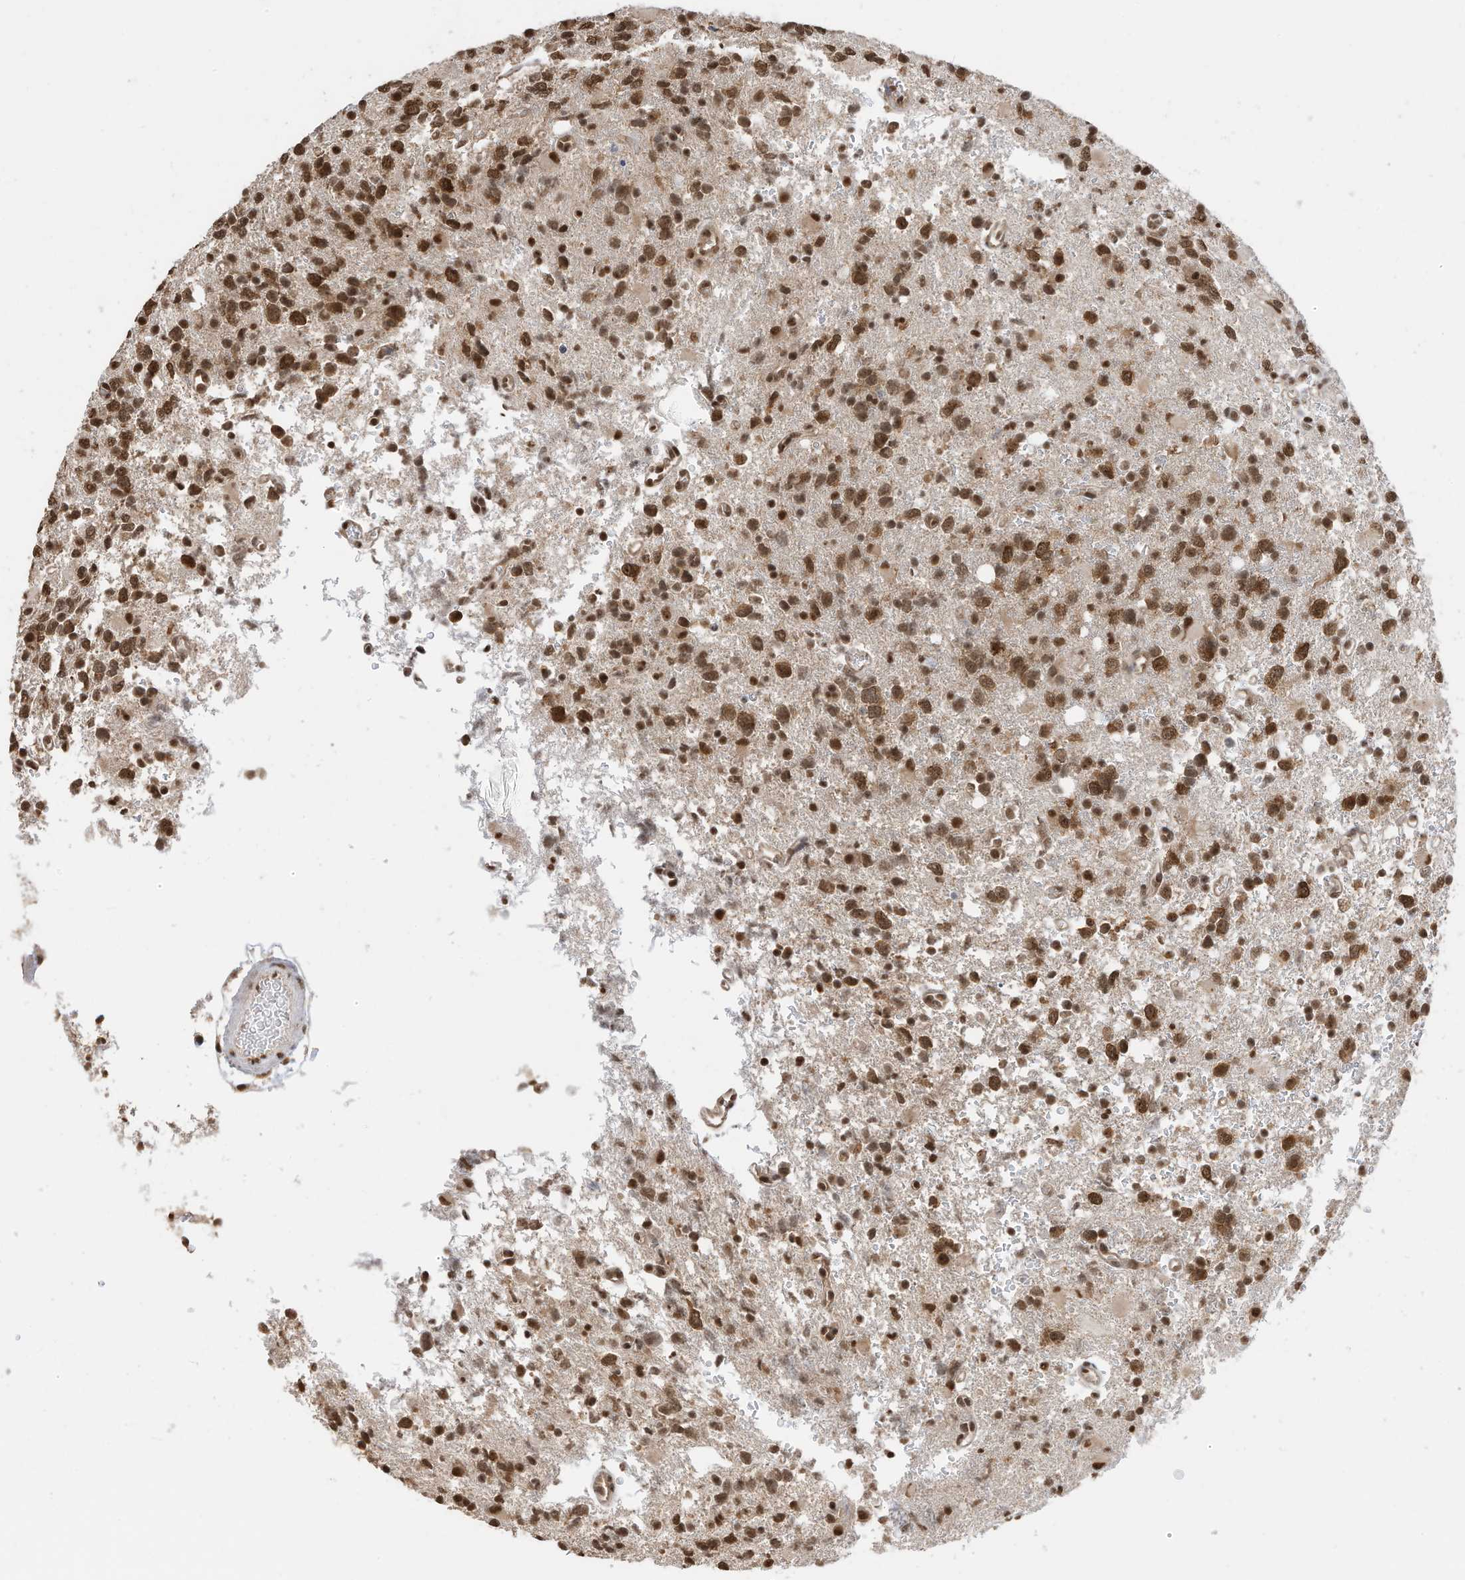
{"staining": {"intensity": "moderate", "quantity": ">75%", "location": "cytoplasmic/membranous,nuclear"}, "tissue": "glioma", "cell_type": "Tumor cells", "image_type": "cancer", "snomed": [{"axis": "morphology", "description": "Glioma, malignant, High grade"}, {"axis": "topography", "description": "Brain"}], "caption": "Human malignant high-grade glioma stained for a protein (brown) displays moderate cytoplasmic/membranous and nuclear positive expression in about >75% of tumor cells.", "gene": "ZNF195", "patient": {"sex": "female", "age": 62}}